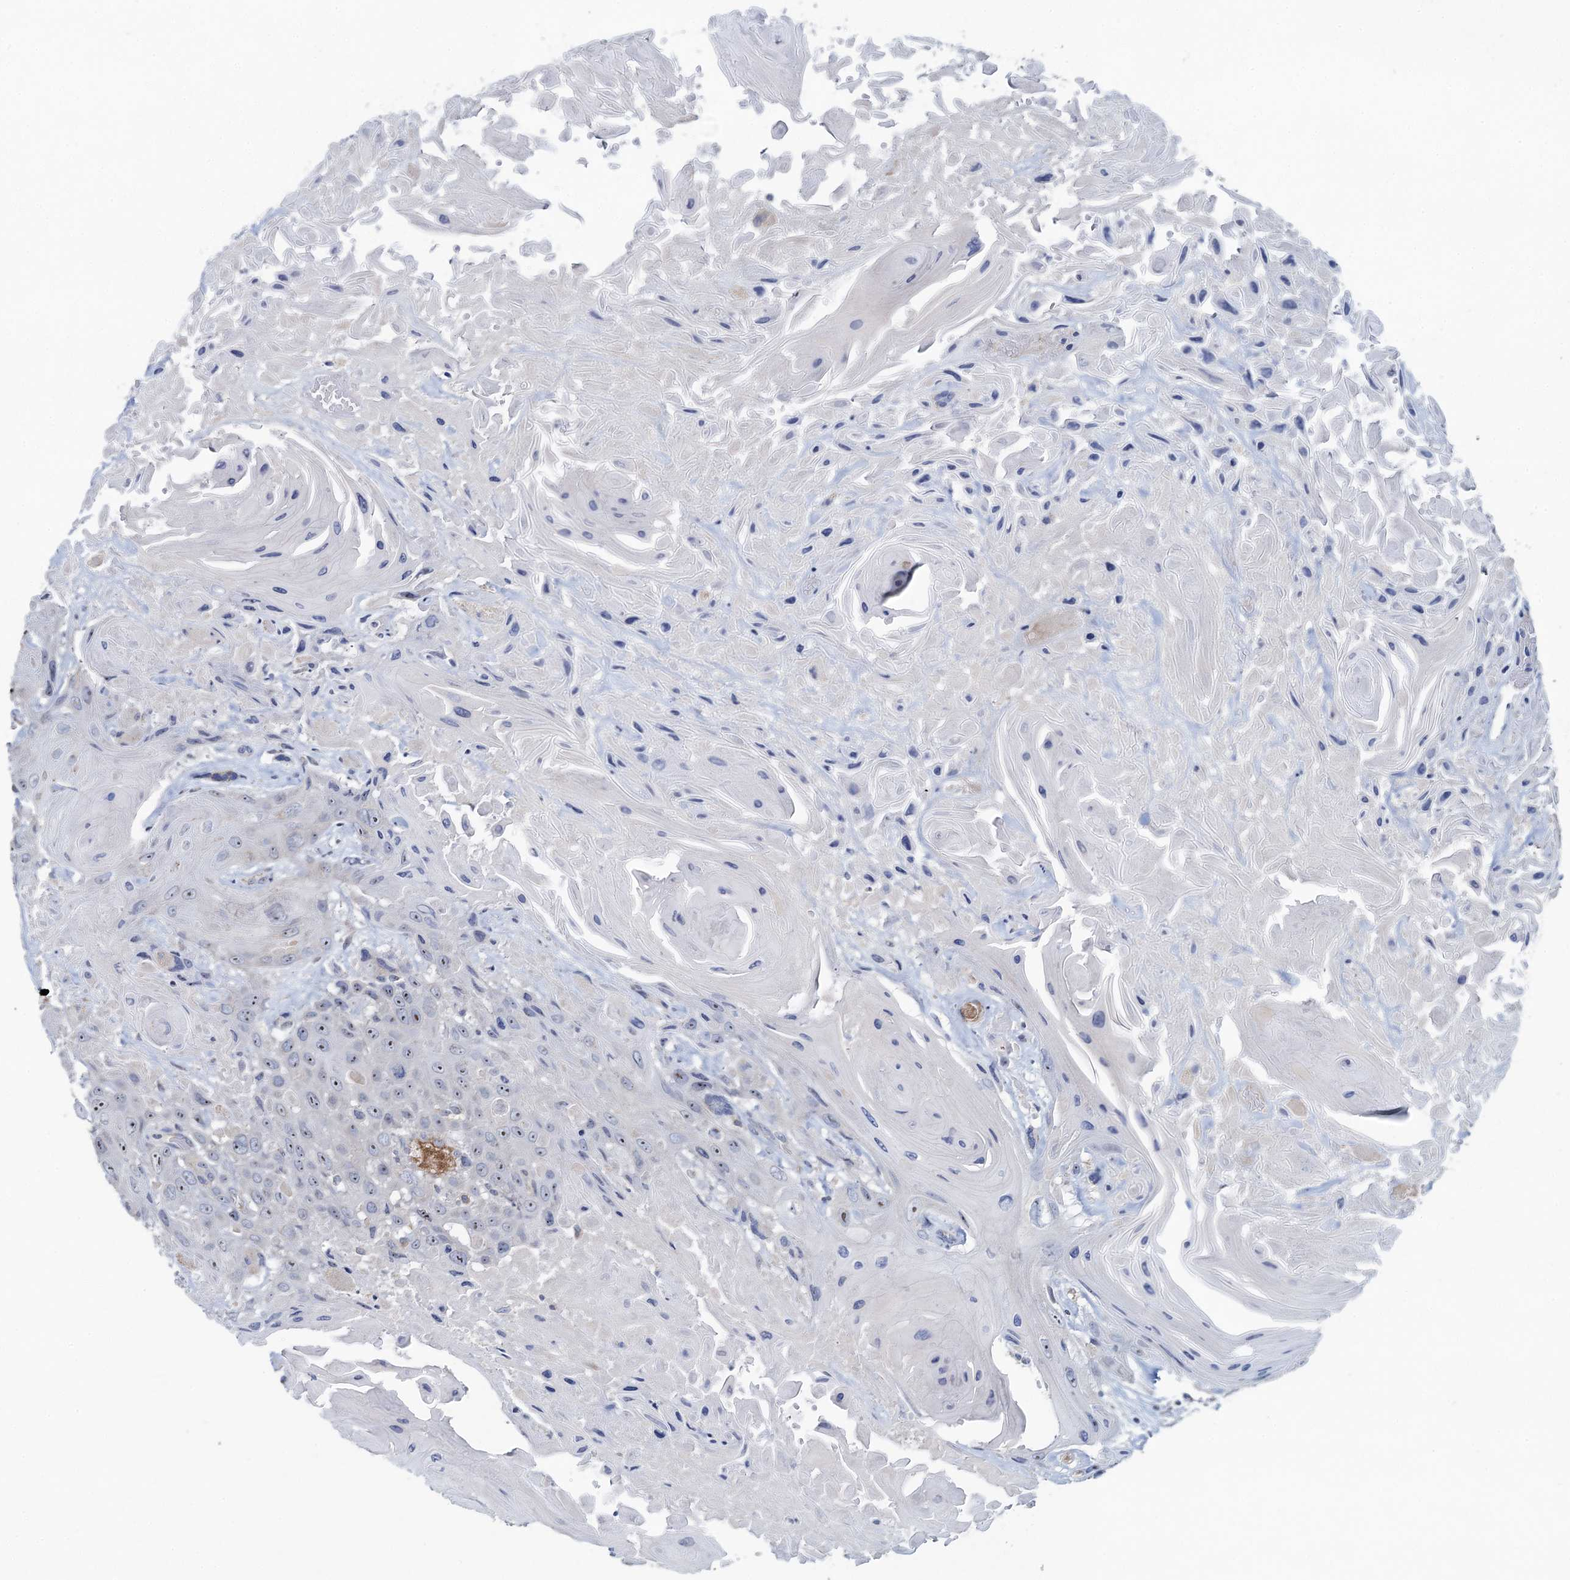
{"staining": {"intensity": "moderate", "quantity": "<25%", "location": "nuclear"}, "tissue": "head and neck cancer", "cell_type": "Tumor cells", "image_type": "cancer", "snomed": [{"axis": "morphology", "description": "Squamous cell carcinoma, NOS"}, {"axis": "topography", "description": "Head-Neck"}], "caption": "A high-resolution photomicrograph shows immunohistochemistry staining of head and neck squamous cell carcinoma, which shows moderate nuclear expression in about <25% of tumor cells. (Brightfield microscopy of DAB IHC at high magnification).", "gene": "PLLP", "patient": {"sex": "male", "age": 81}}